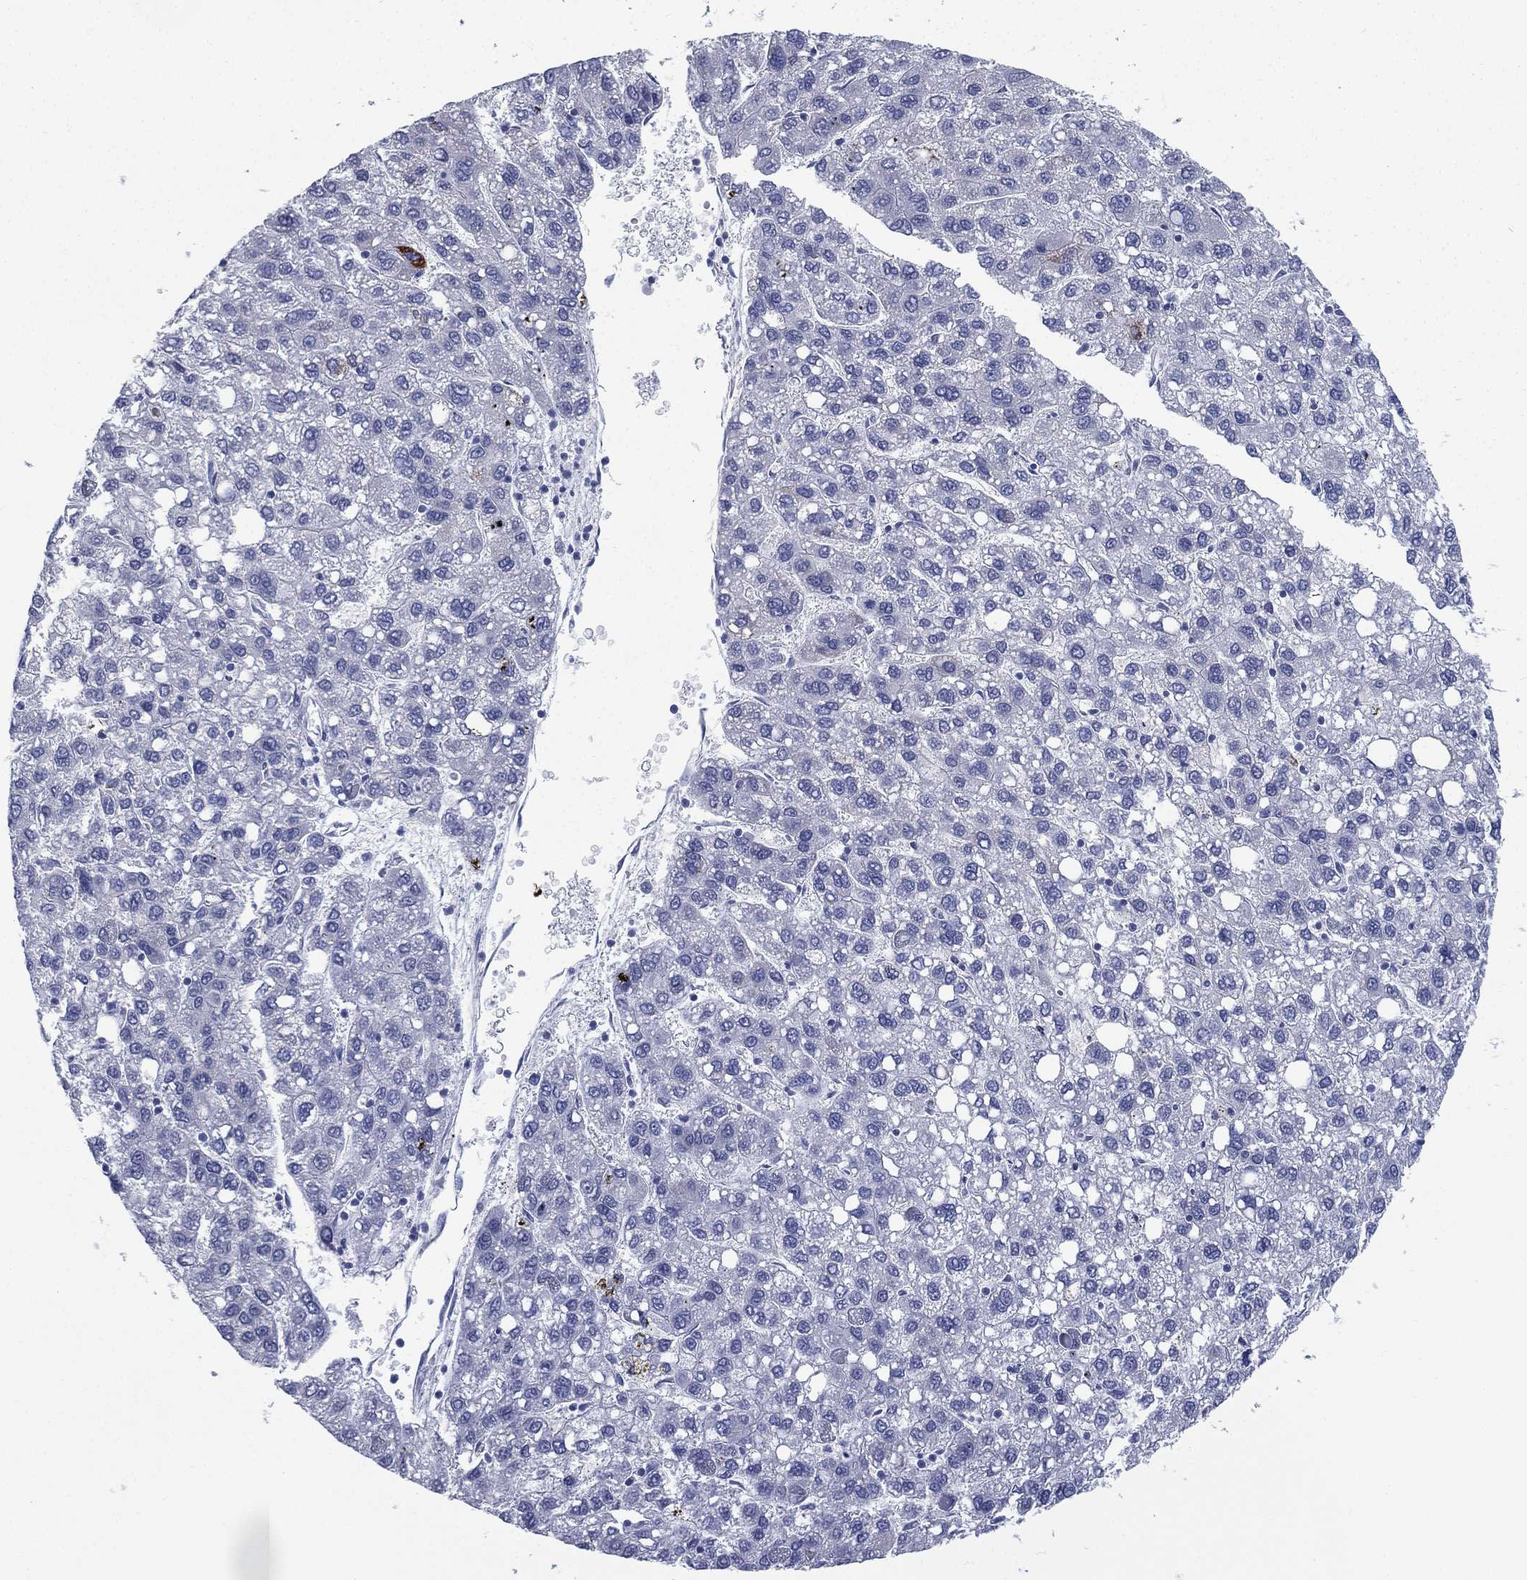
{"staining": {"intensity": "negative", "quantity": "none", "location": "none"}, "tissue": "liver cancer", "cell_type": "Tumor cells", "image_type": "cancer", "snomed": [{"axis": "morphology", "description": "Carcinoma, Hepatocellular, NOS"}, {"axis": "topography", "description": "Liver"}], "caption": "DAB immunohistochemical staining of human liver cancer reveals no significant expression in tumor cells.", "gene": "FCER2", "patient": {"sex": "female", "age": 82}}